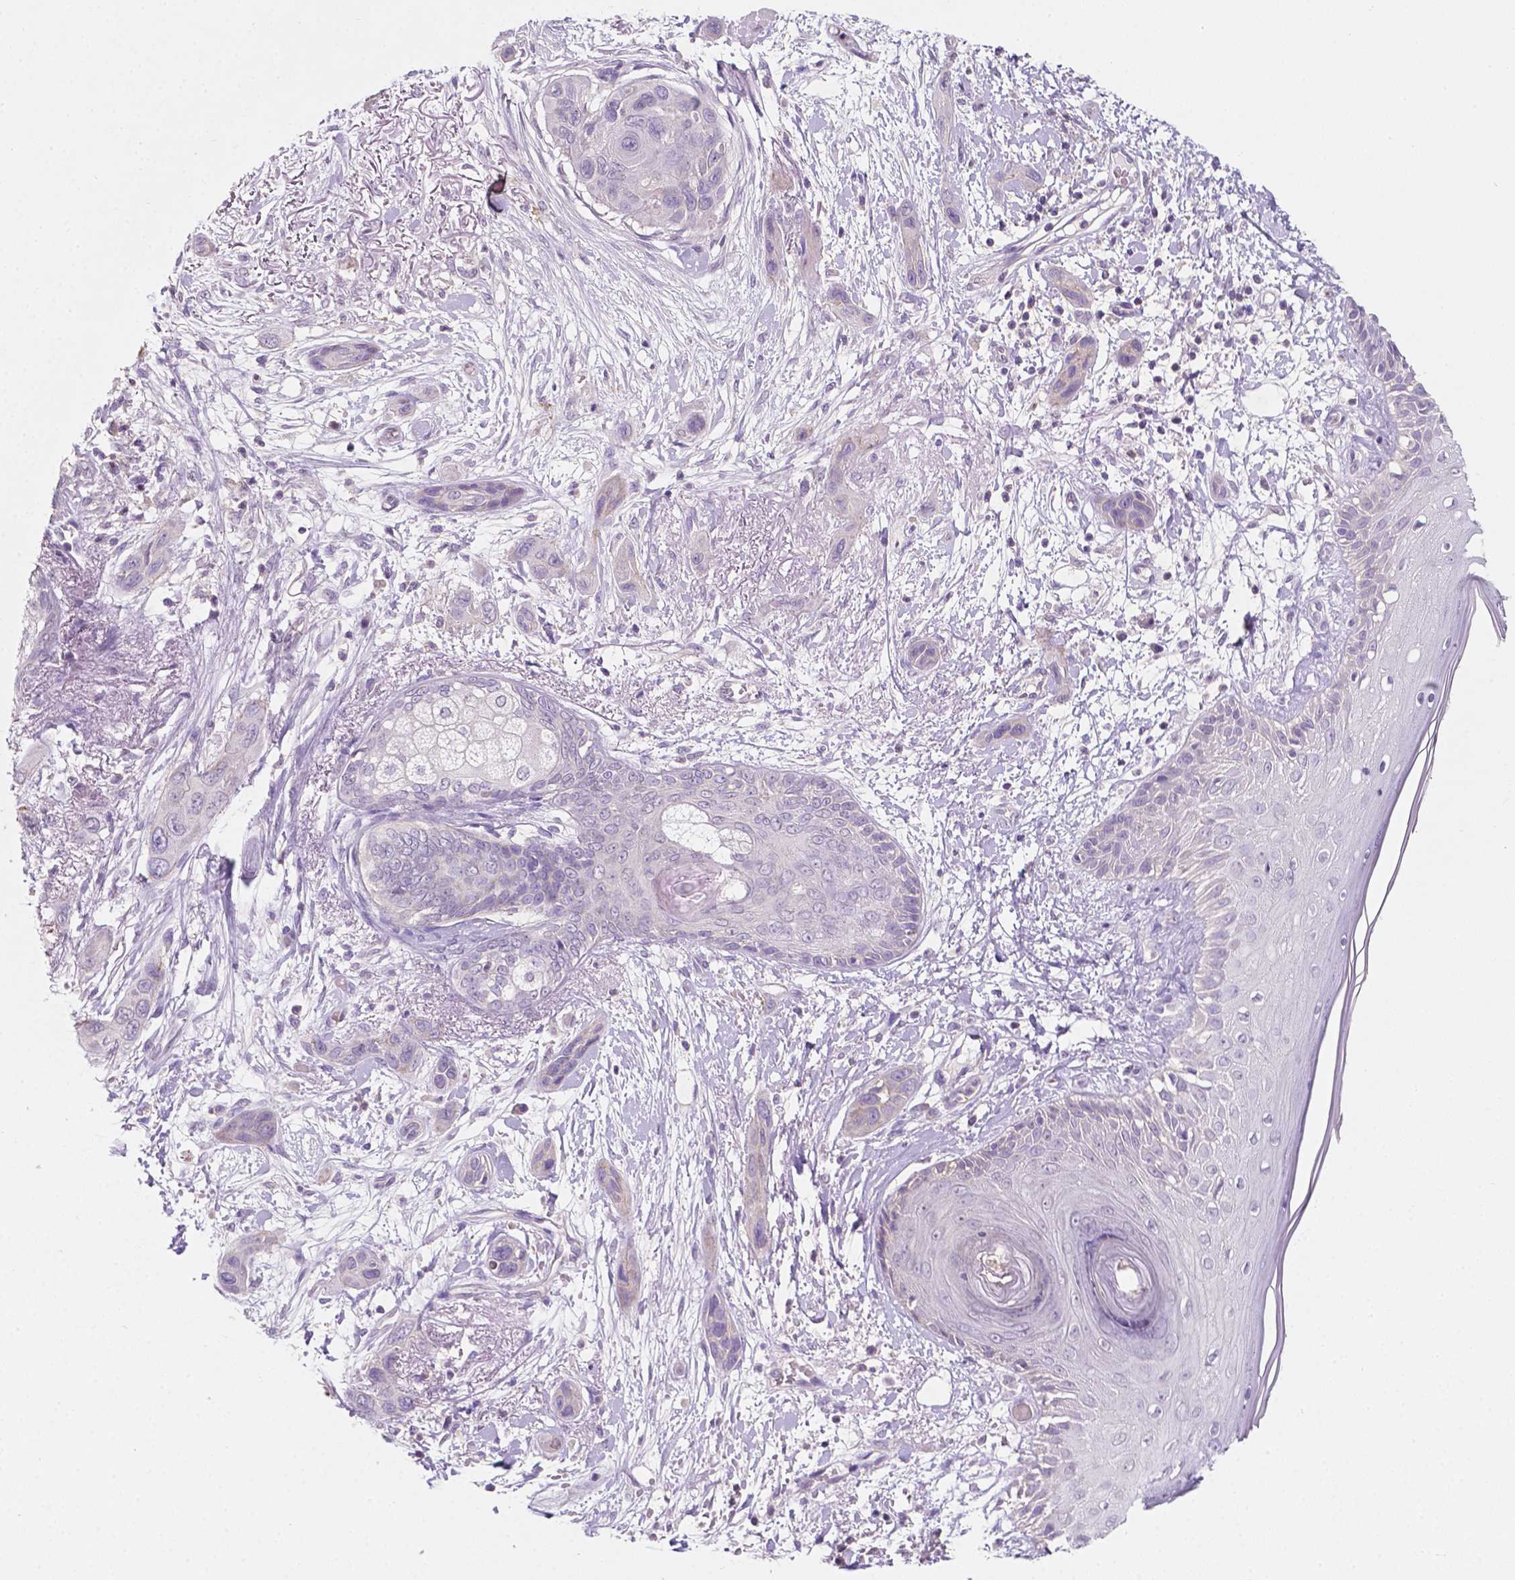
{"staining": {"intensity": "negative", "quantity": "none", "location": "none"}, "tissue": "skin cancer", "cell_type": "Tumor cells", "image_type": "cancer", "snomed": [{"axis": "morphology", "description": "Squamous cell carcinoma, NOS"}, {"axis": "topography", "description": "Skin"}], "caption": "Squamous cell carcinoma (skin) was stained to show a protein in brown. There is no significant positivity in tumor cells.", "gene": "EGFR", "patient": {"sex": "male", "age": 79}}